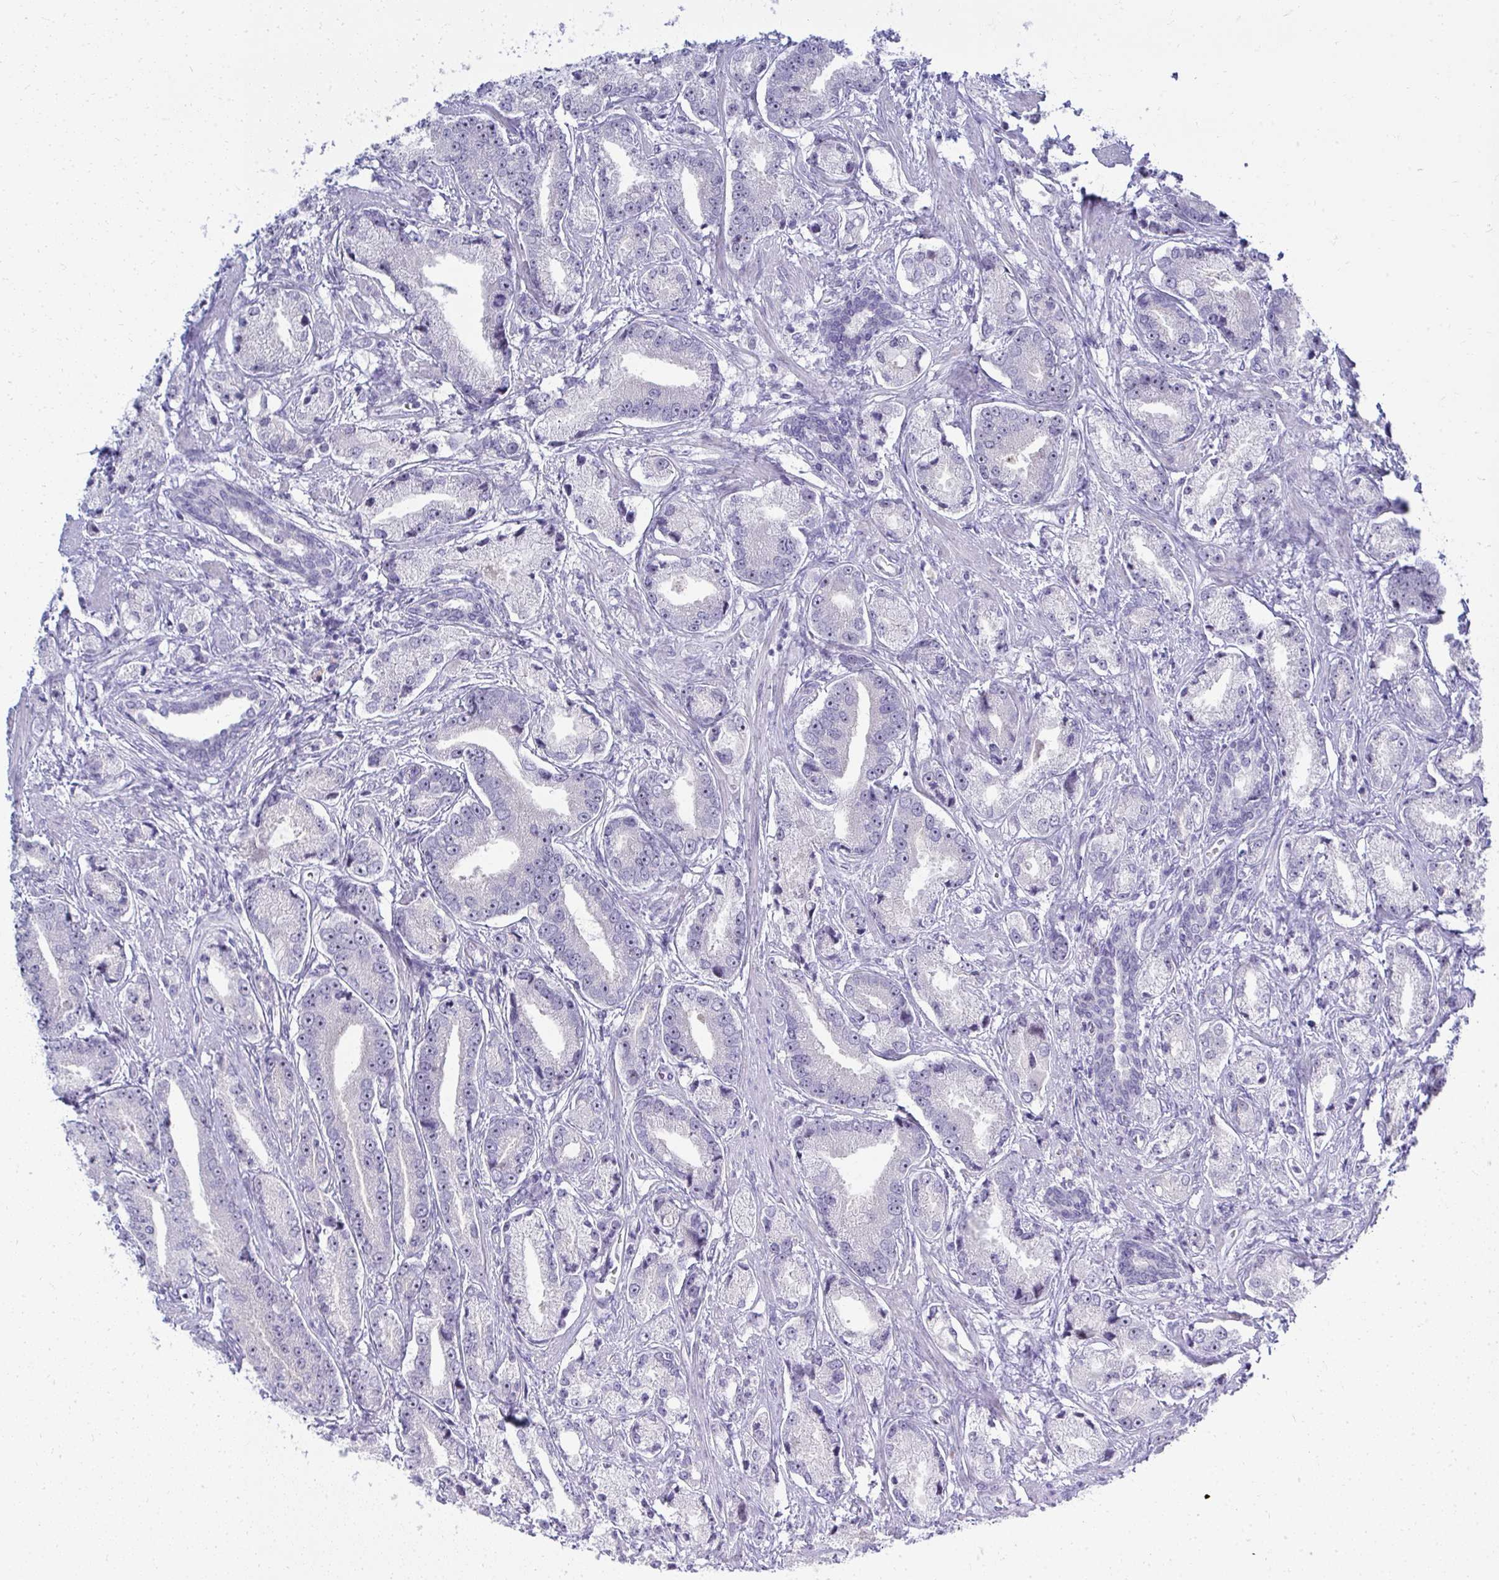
{"staining": {"intensity": "negative", "quantity": "none", "location": "none"}, "tissue": "prostate cancer", "cell_type": "Tumor cells", "image_type": "cancer", "snomed": [{"axis": "morphology", "description": "Adenocarcinoma, High grade"}, {"axis": "topography", "description": "Prostate and seminal vesicle, NOS"}], "caption": "The IHC micrograph has no significant staining in tumor cells of prostate cancer tissue.", "gene": "EID3", "patient": {"sex": "male", "age": 61}}